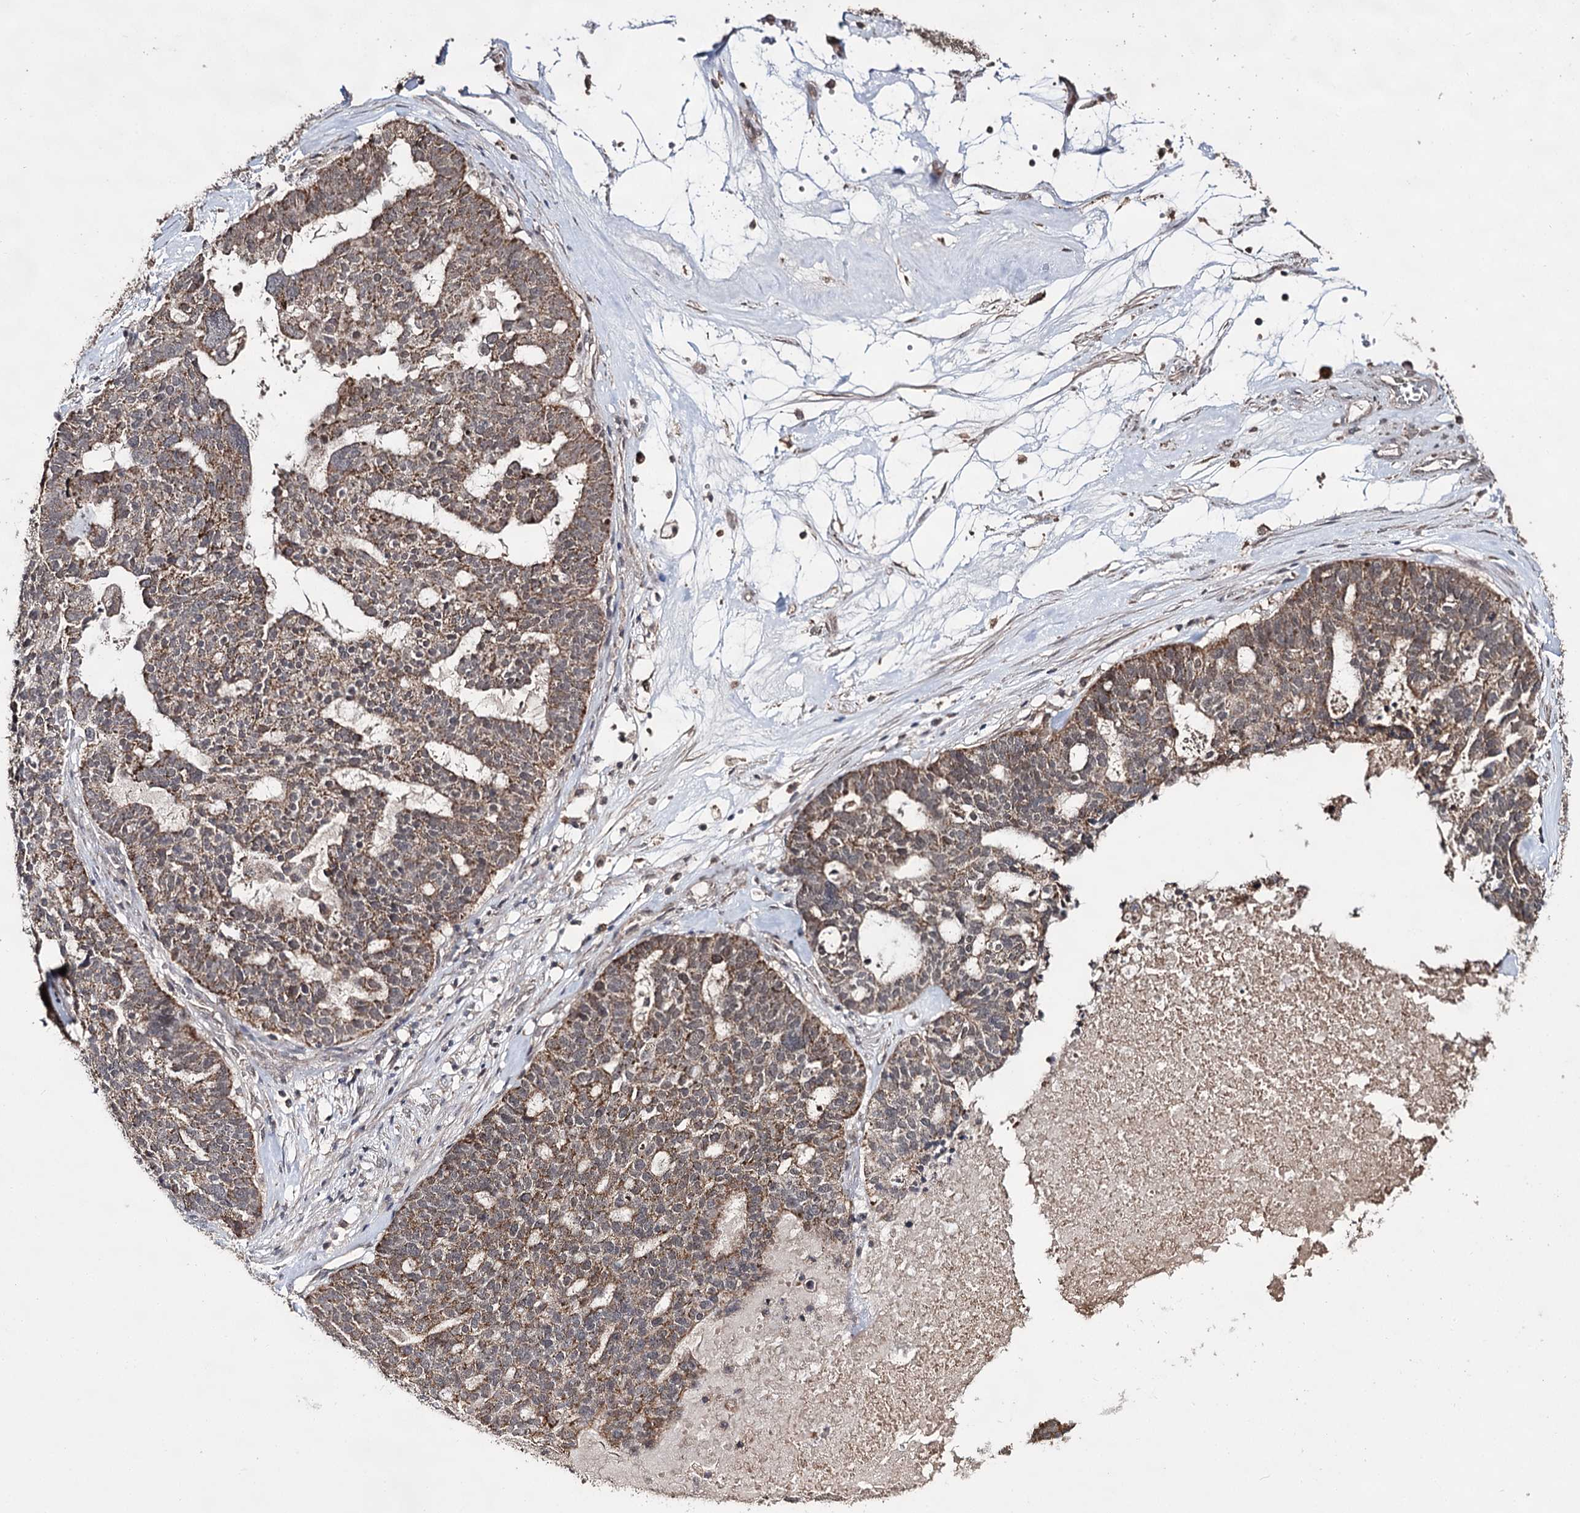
{"staining": {"intensity": "moderate", "quantity": ">75%", "location": "cytoplasmic/membranous"}, "tissue": "ovarian cancer", "cell_type": "Tumor cells", "image_type": "cancer", "snomed": [{"axis": "morphology", "description": "Cystadenocarcinoma, serous, NOS"}, {"axis": "topography", "description": "Ovary"}], "caption": "Protein analysis of ovarian cancer (serous cystadenocarcinoma) tissue demonstrates moderate cytoplasmic/membranous positivity in approximately >75% of tumor cells.", "gene": "ACTR6", "patient": {"sex": "female", "age": 59}}